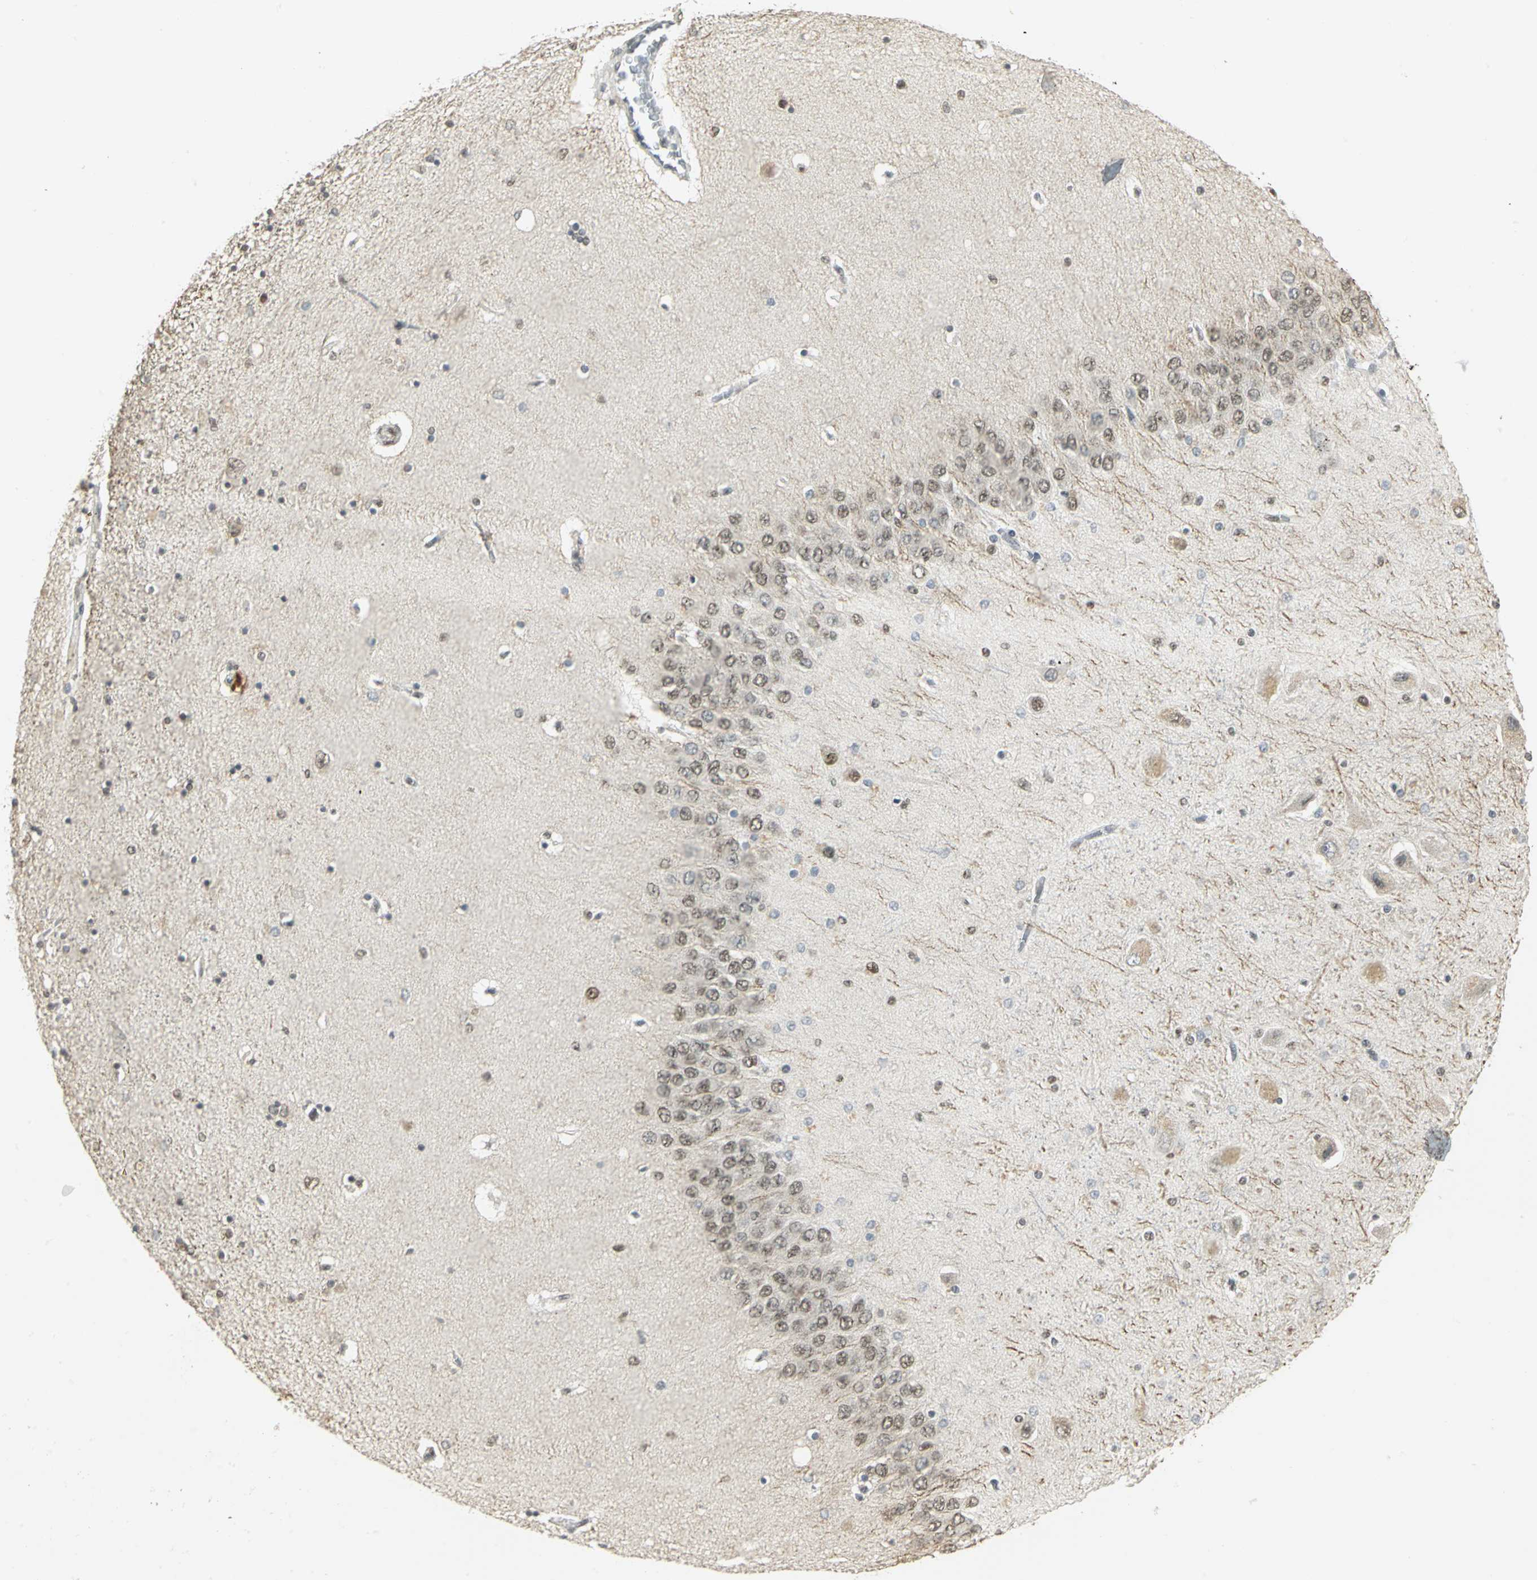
{"staining": {"intensity": "moderate", "quantity": ">75%", "location": "nuclear"}, "tissue": "hippocampus", "cell_type": "Glial cells", "image_type": "normal", "snomed": [{"axis": "morphology", "description": "Normal tissue, NOS"}, {"axis": "topography", "description": "Hippocampus"}], "caption": "A medium amount of moderate nuclear staining is identified in about >75% of glial cells in benign hippocampus.", "gene": "CBX3", "patient": {"sex": "female", "age": 54}}